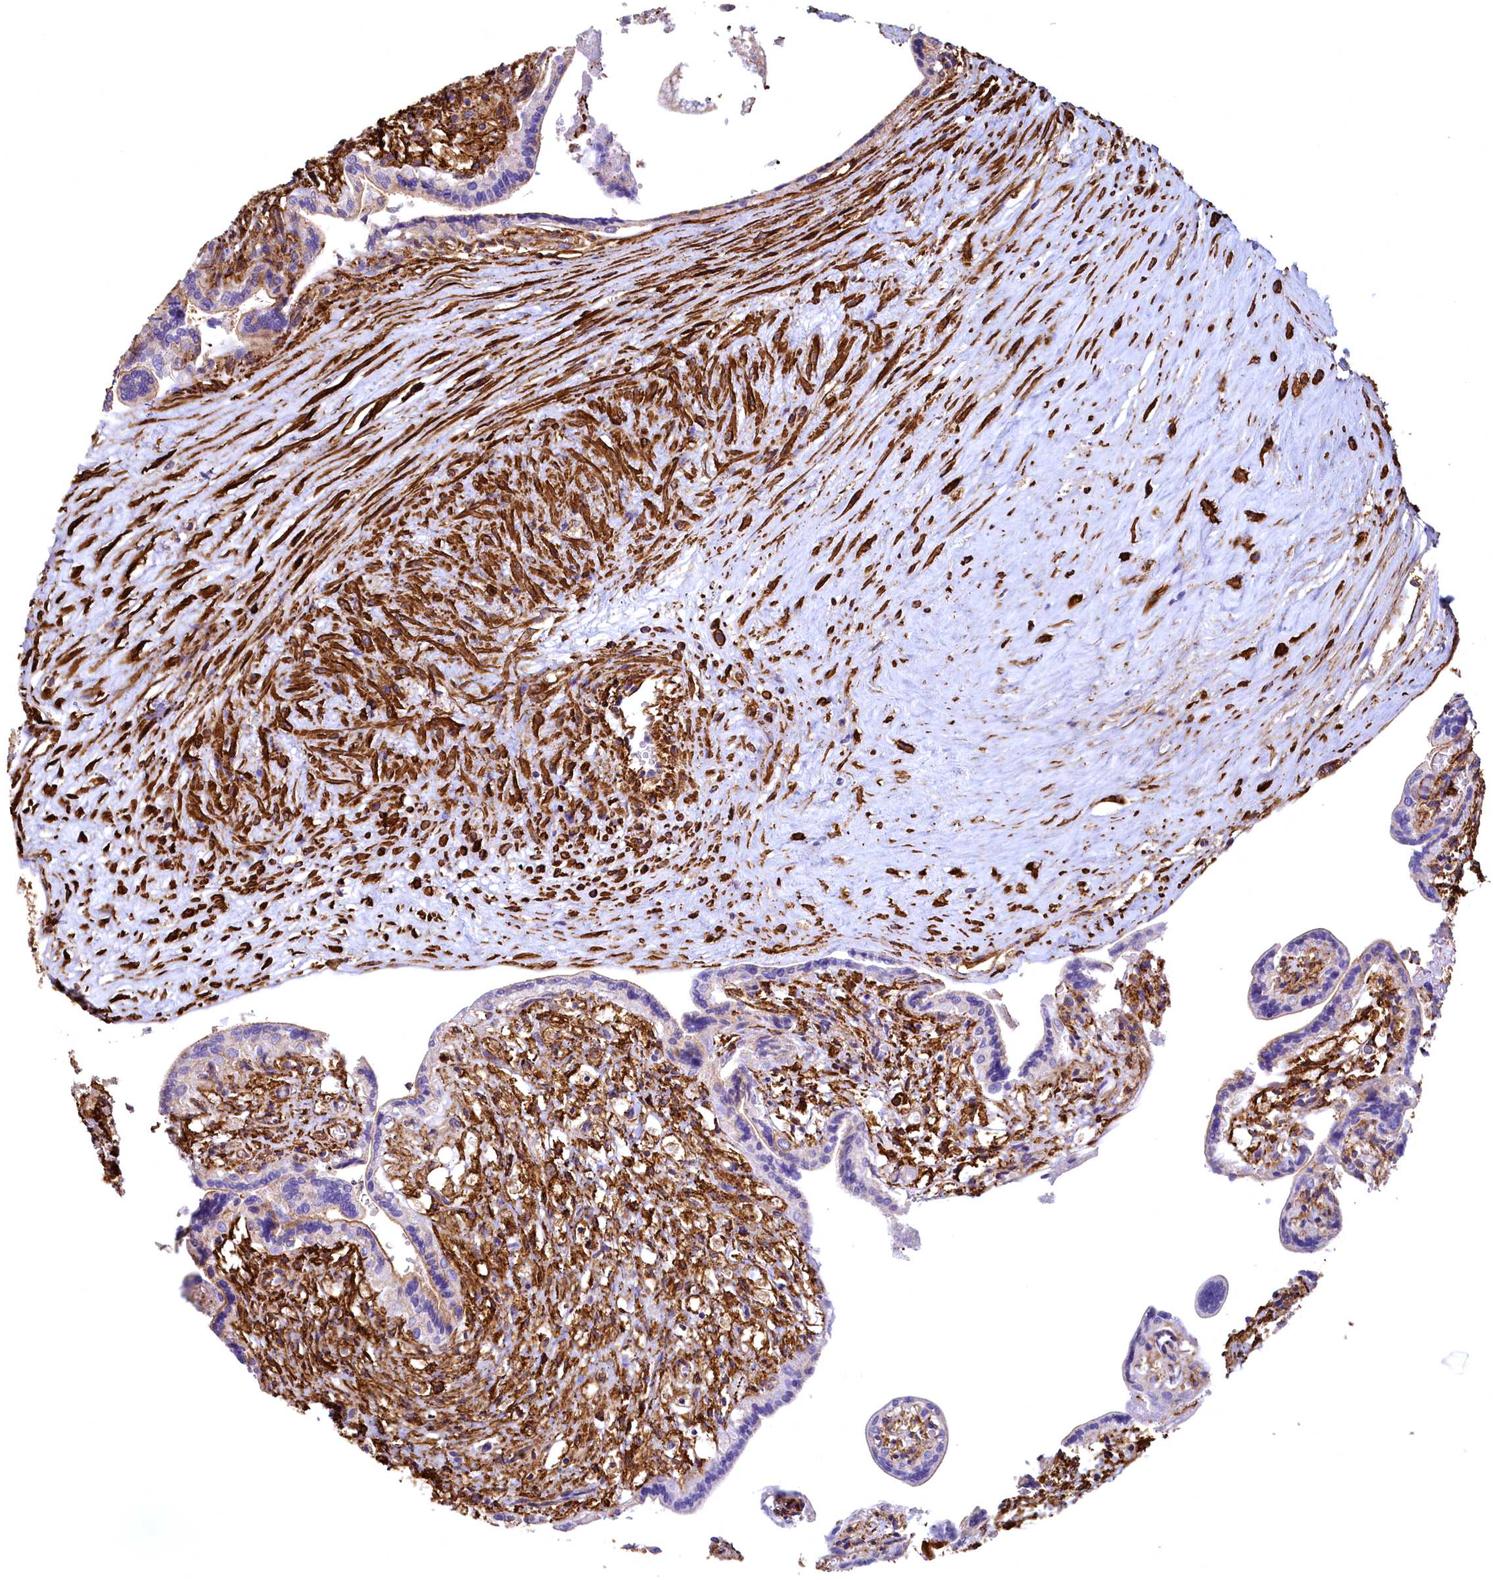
{"staining": {"intensity": "strong", "quantity": "<25%", "location": "cytoplasmic/membranous"}, "tissue": "placenta", "cell_type": "Trophoblastic cells", "image_type": "normal", "snomed": [{"axis": "morphology", "description": "Normal tissue, NOS"}, {"axis": "topography", "description": "Placenta"}], "caption": "Protein staining of normal placenta displays strong cytoplasmic/membranous positivity in approximately <25% of trophoblastic cells.", "gene": "THBS1", "patient": {"sex": "female", "age": 37}}